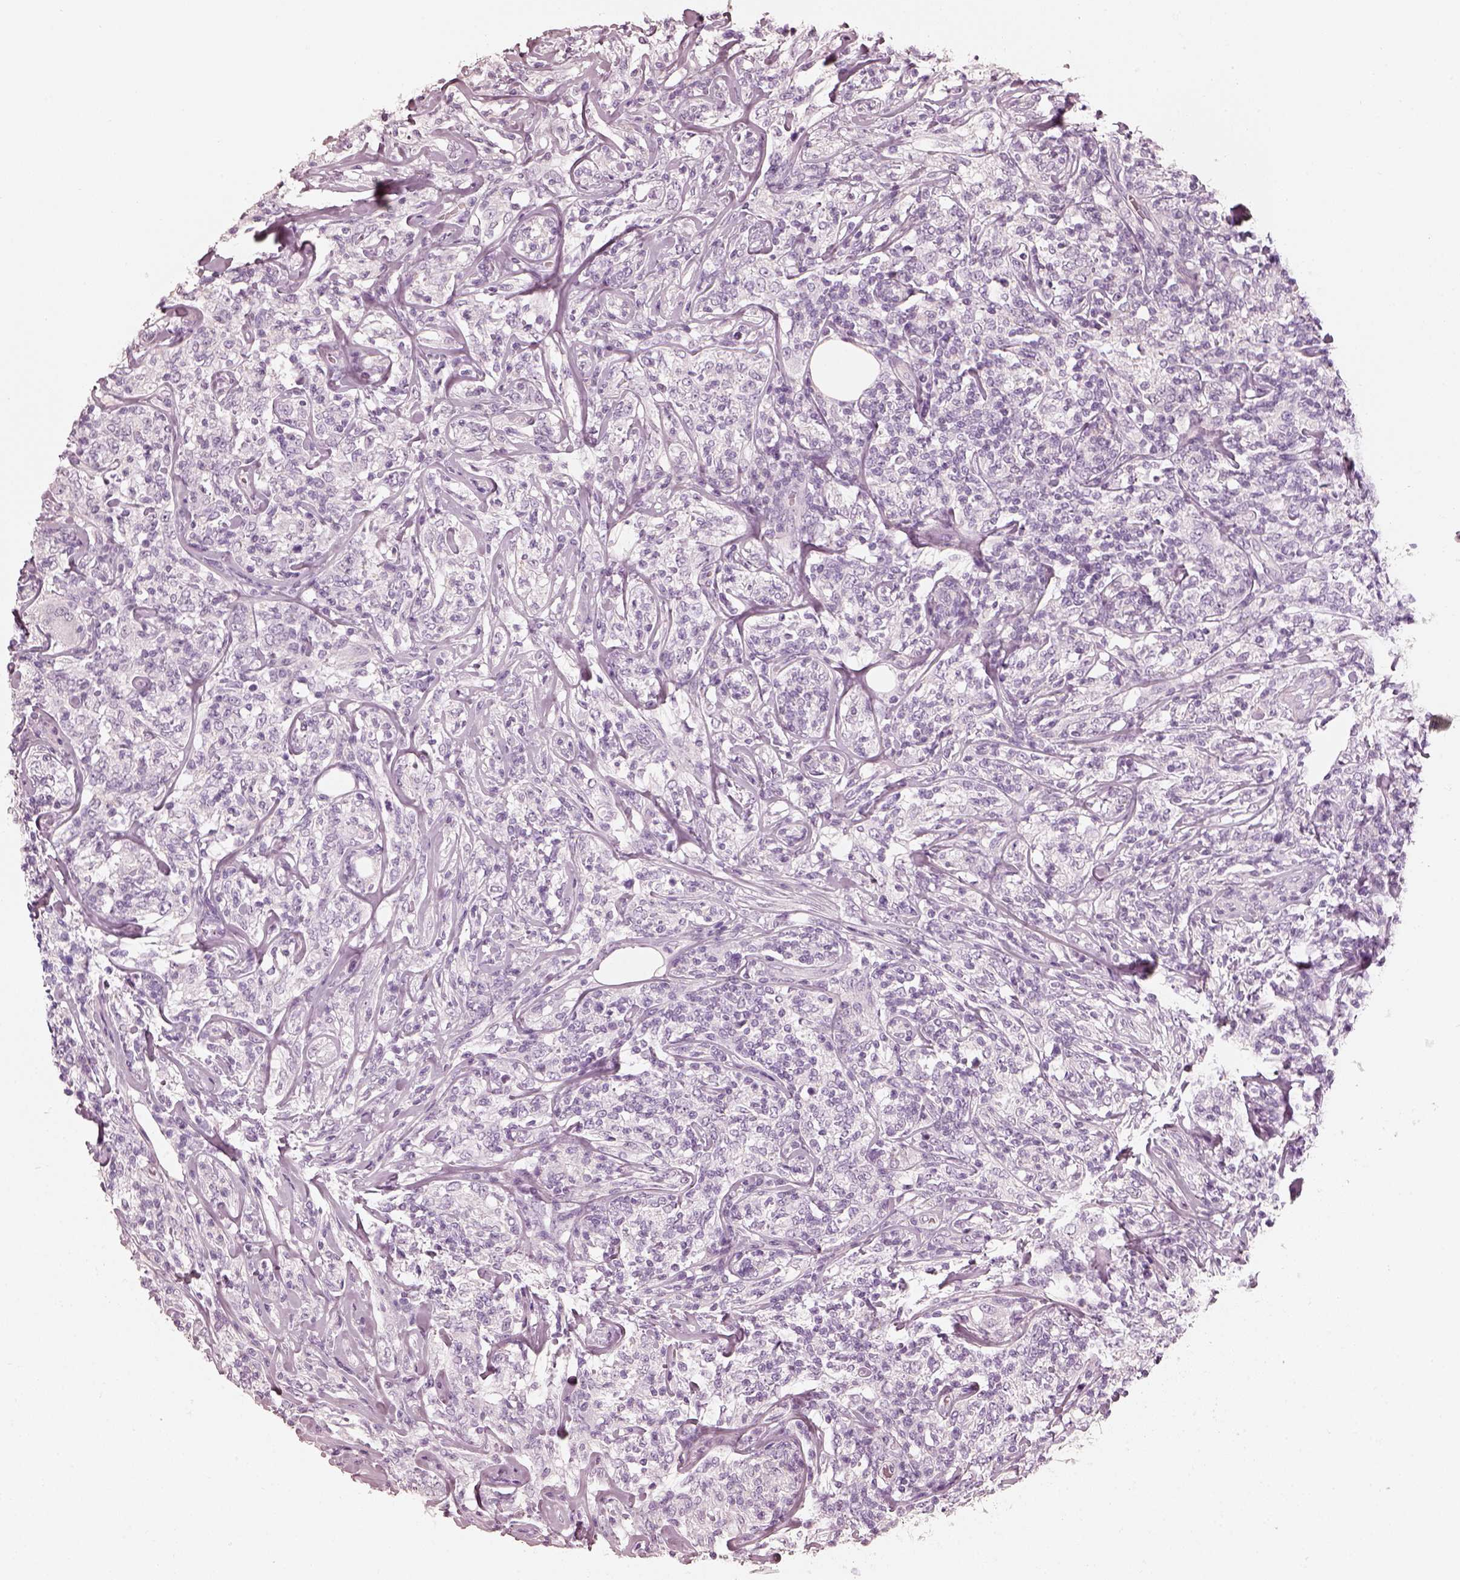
{"staining": {"intensity": "negative", "quantity": "none", "location": "none"}, "tissue": "lymphoma", "cell_type": "Tumor cells", "image_type": "cancer", "snomed": [{"axis": "morphology", "description": "Malignant lymphoma, non-Hodgkin's type, High grade"}, {"axis": "topography", "description": "Lymph node"}], "caption": "Tumor cells show no significant protein staining in lymphoma.", "gene": "R3HDML", "patient": {"sex": "female", "age": 84}}